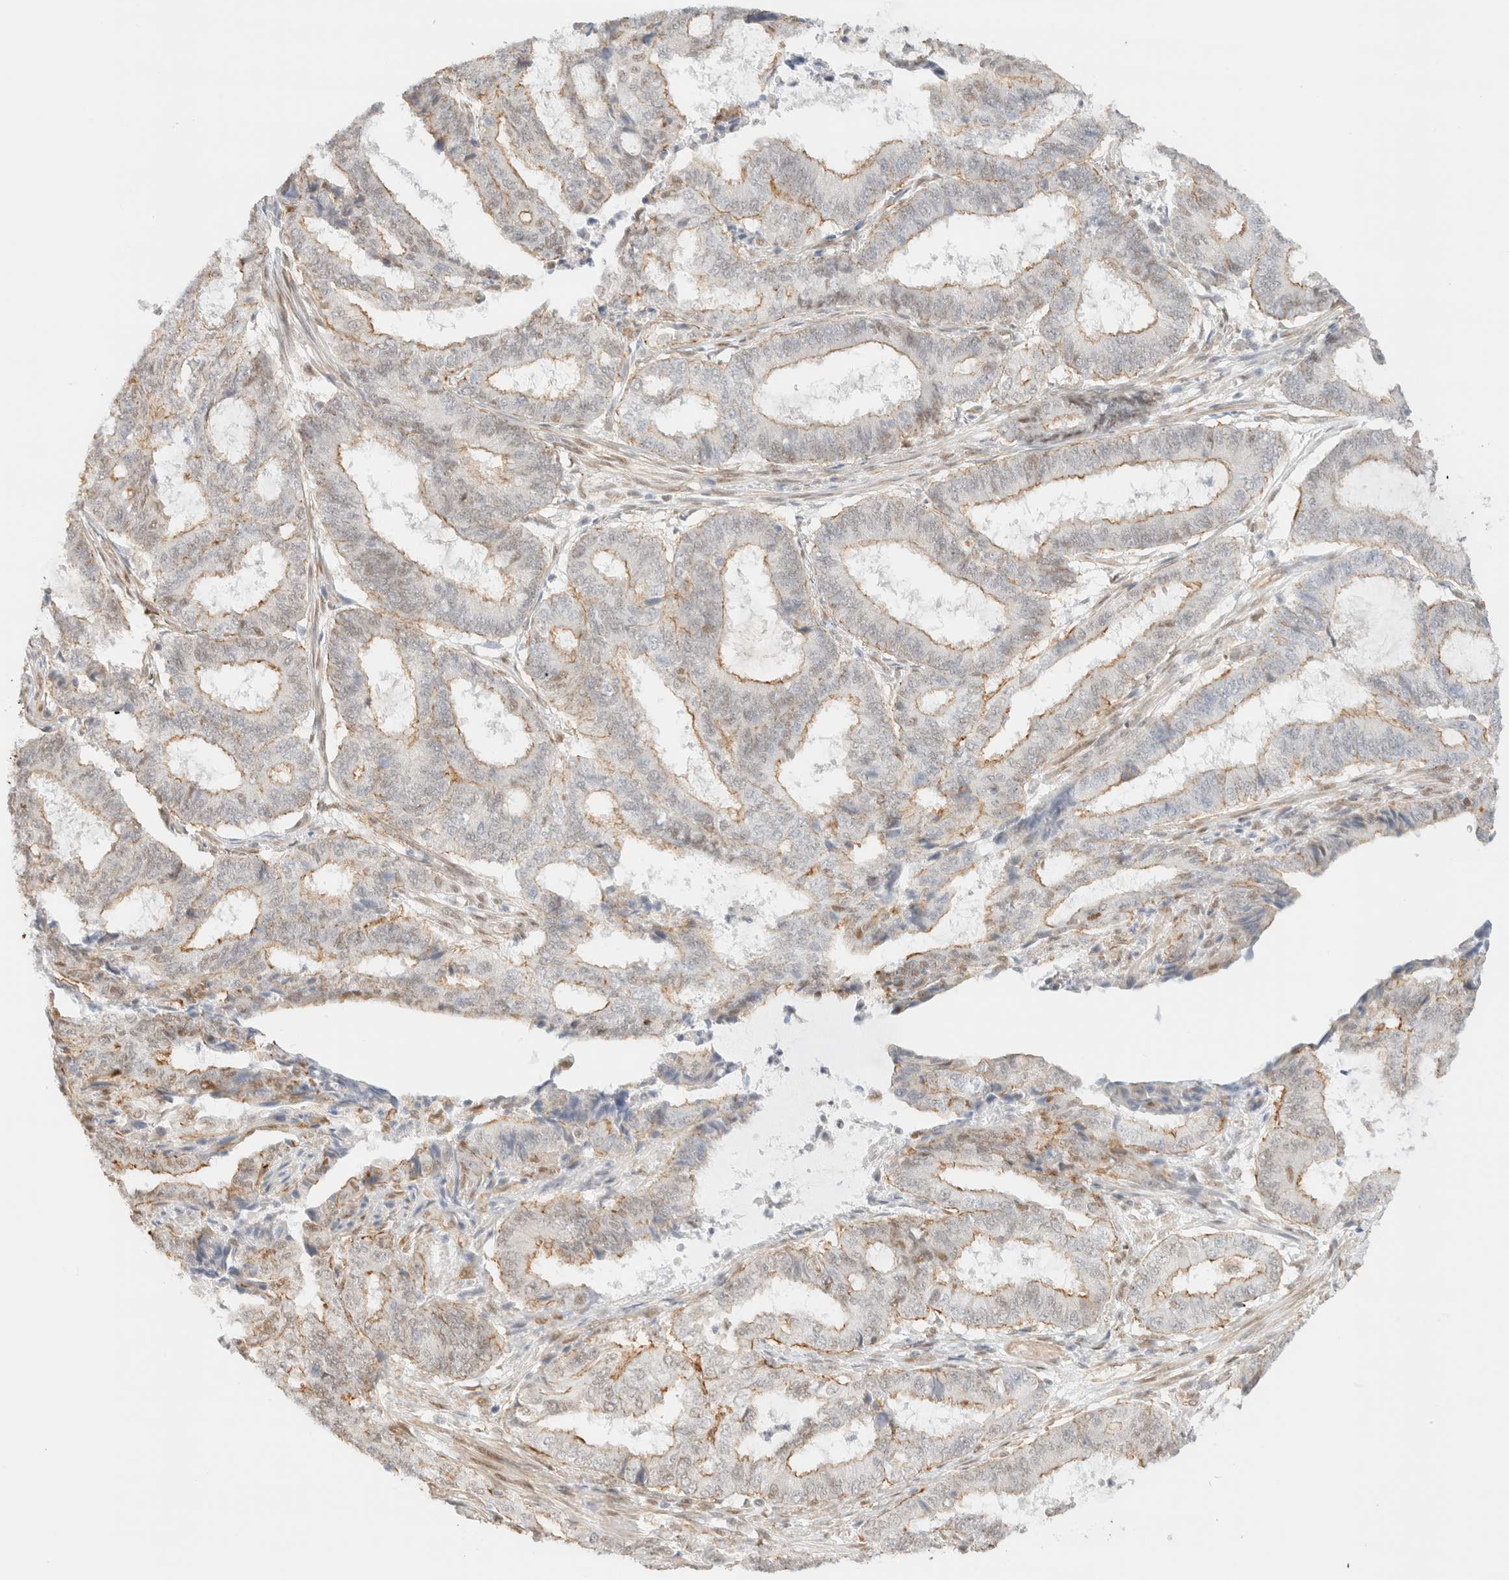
{"staining": {"intensity": "moderate", "quantity": "<25%", "location": "cytoplasmic/membranous"}, "tissue": "endometrial cancer", "cell_type": "Tumor cells", "image_type": "cancer", "snomed": [{"axis": "morphology", "description": "Adenocarcinoma, NOS"}, {"axis": "topography", "description": "Endometrium"}], "caption": "This is a photomicrograph of IHC staining of adenocarcinoma (endometrial), which shows moderate positivity in the cytoplasmic/membranous of tumor cells.", "gene": "ARID5A", "patient": {"sex": "female", "age": 51}}